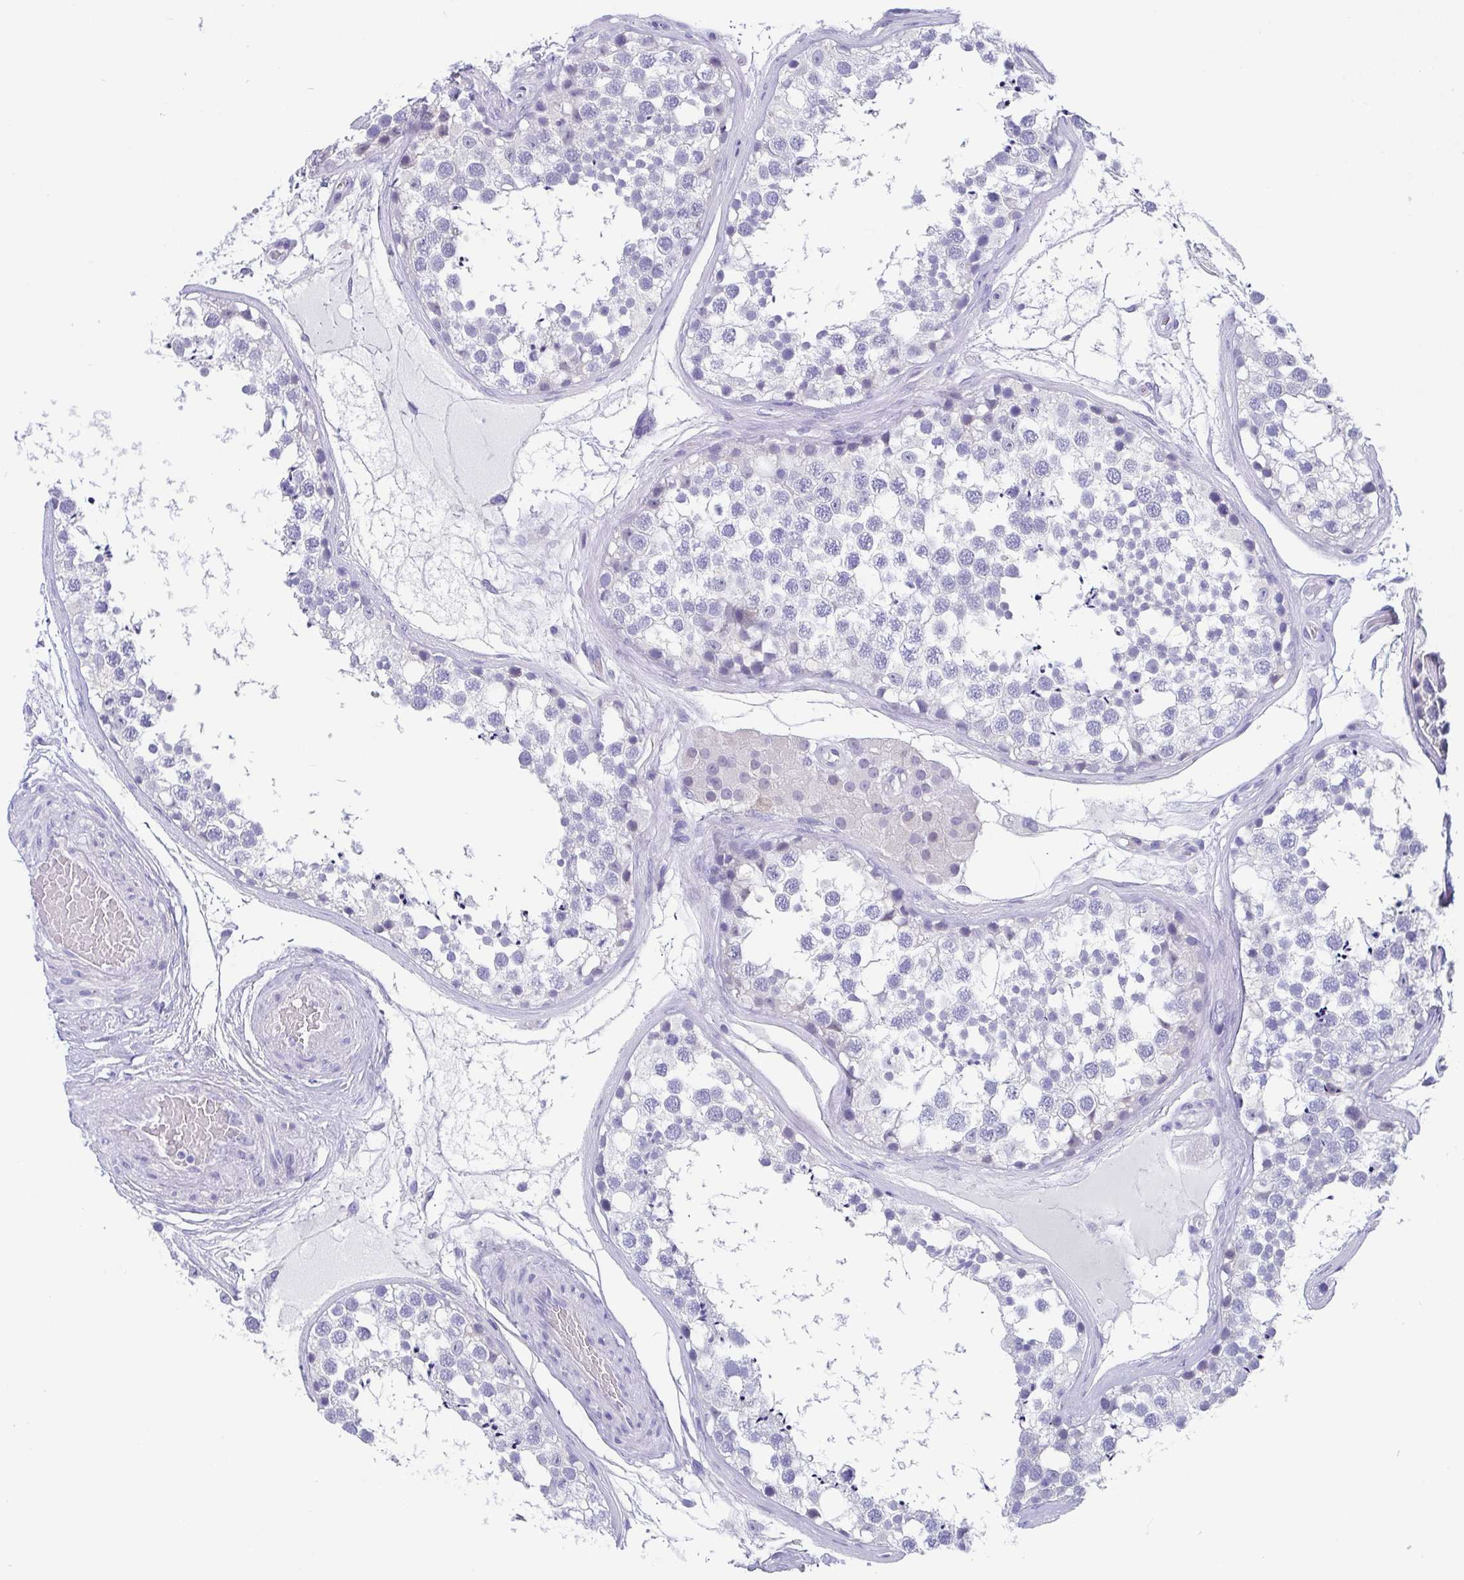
{"staining": {"intensity": "negative", "quantity": "none", "location": "none"}, "tissue": "testis", "cell_type": "Cells in seminiferous ducts", "image_type": "normal", "snomed": [{"axis": "morphology", "description": "Normal tissue, NOS"}, {"axis": "morphology", "description": "Seminoma, NOS"}, {"axis": "topography", "description": "Testis"}], "caption": "The IHC micrograph has no significant positivity in cells in seminiferous ducts of testis.", "gene": "SCGN", "patient": {"sex": "male", "age": 65}}